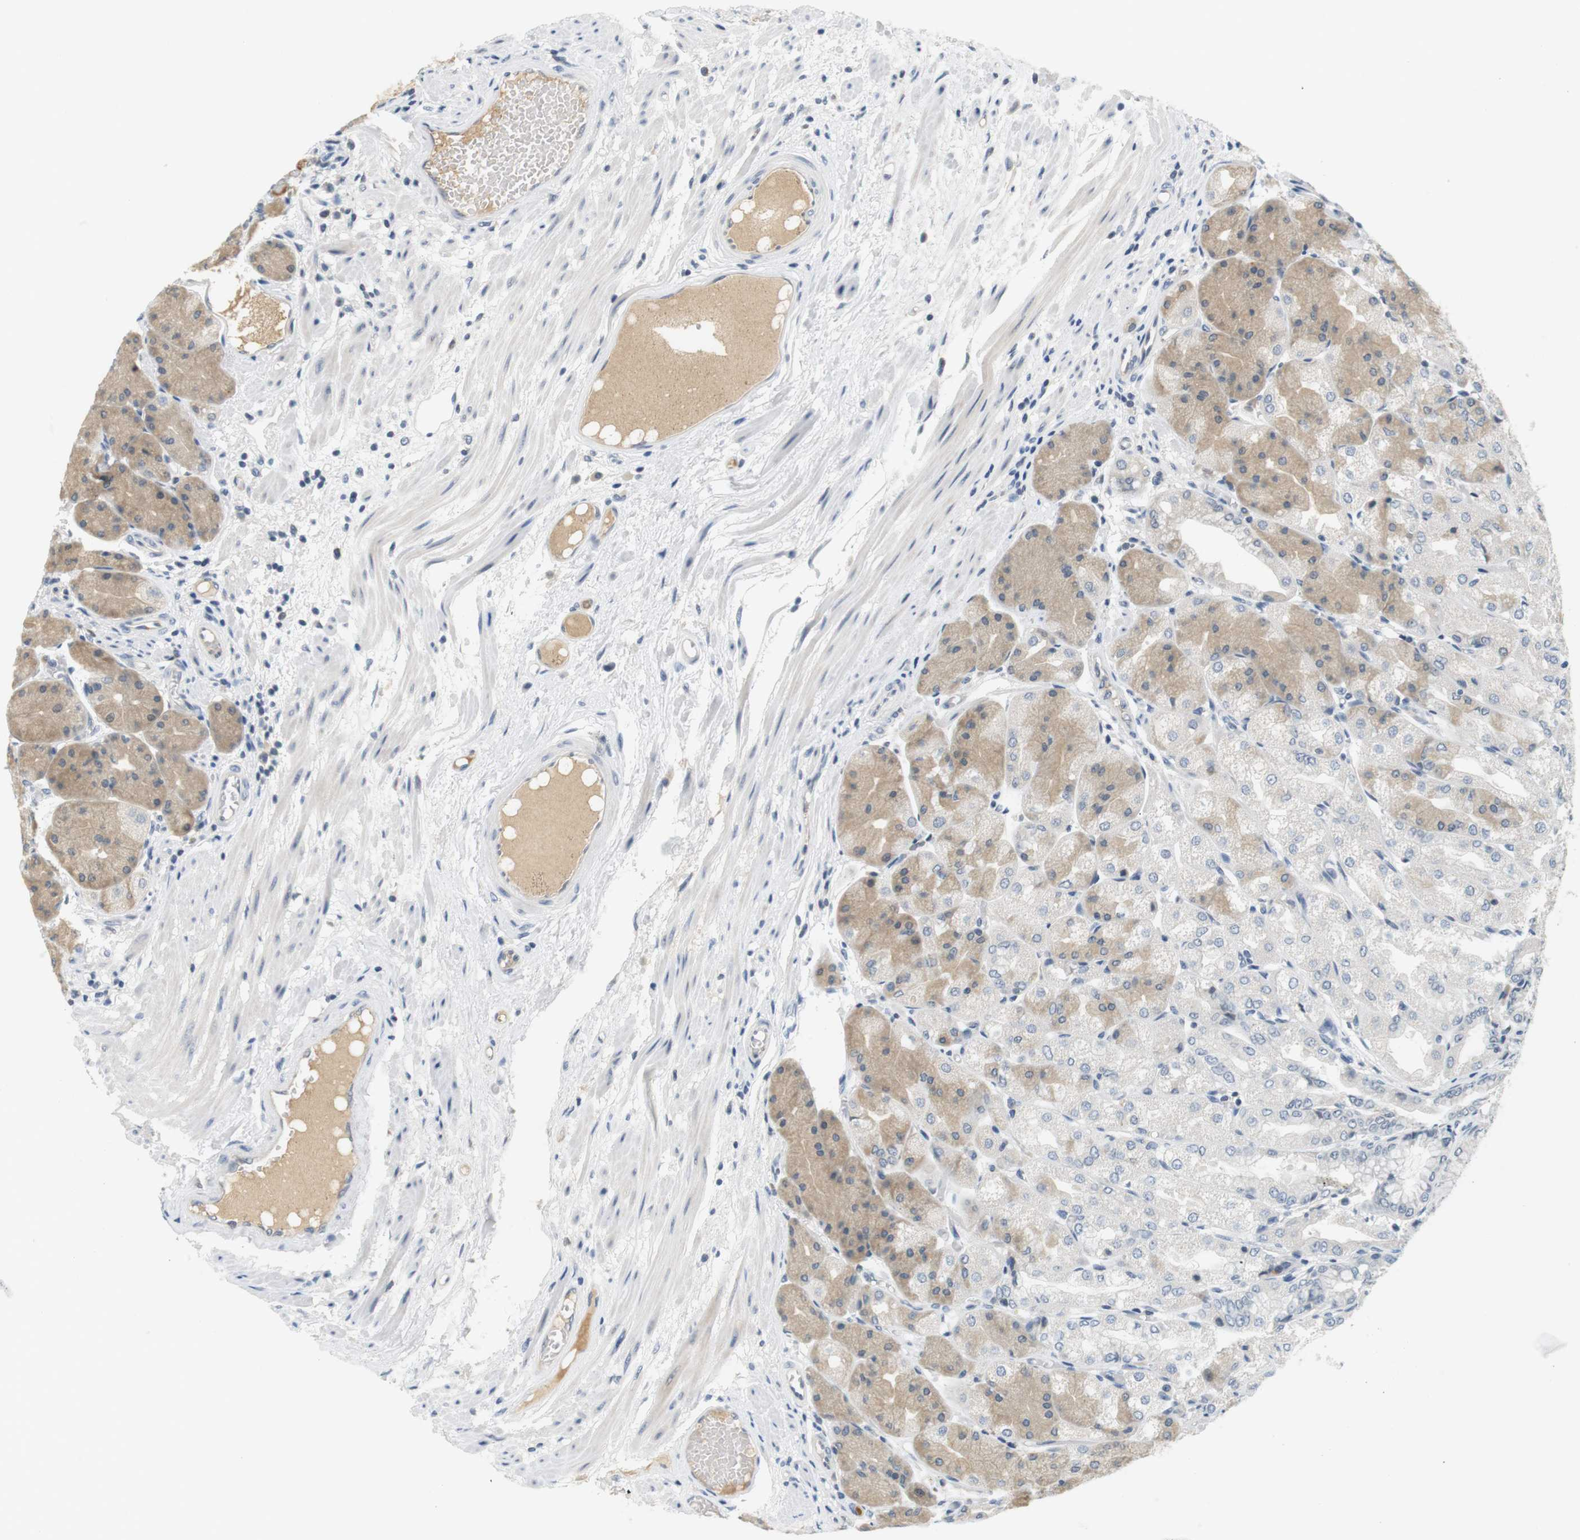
{"staining": {"intensity": "weak", "quantity": "25%-75%", "location": "cytoplasmic/membranous"}, "tissue": "stomach", "cell_type": "Glandular cells", "image_type": "normal", "snomed": [{"axis": "morphology", "description": "Normal tissue, NOS"}, {"axis": "topography", "description": "Stomach, upper"}], "caption": "Immunohistochemistry (IHC) (DAB (3,3'-diaminobenzidine)) staining of unremarkable human stomach shows weak cytoplasmic/membranous protein expression in approximately 25%-75% of glandular cells. The staining was performed using DAB (3,3'-diaminobenzidine), with brown indicating positive protein expression. Nuclei are stained blue with hematoxylin.", "gene": "WNT7A", "patient": {"sex": "male", "age": 72}}